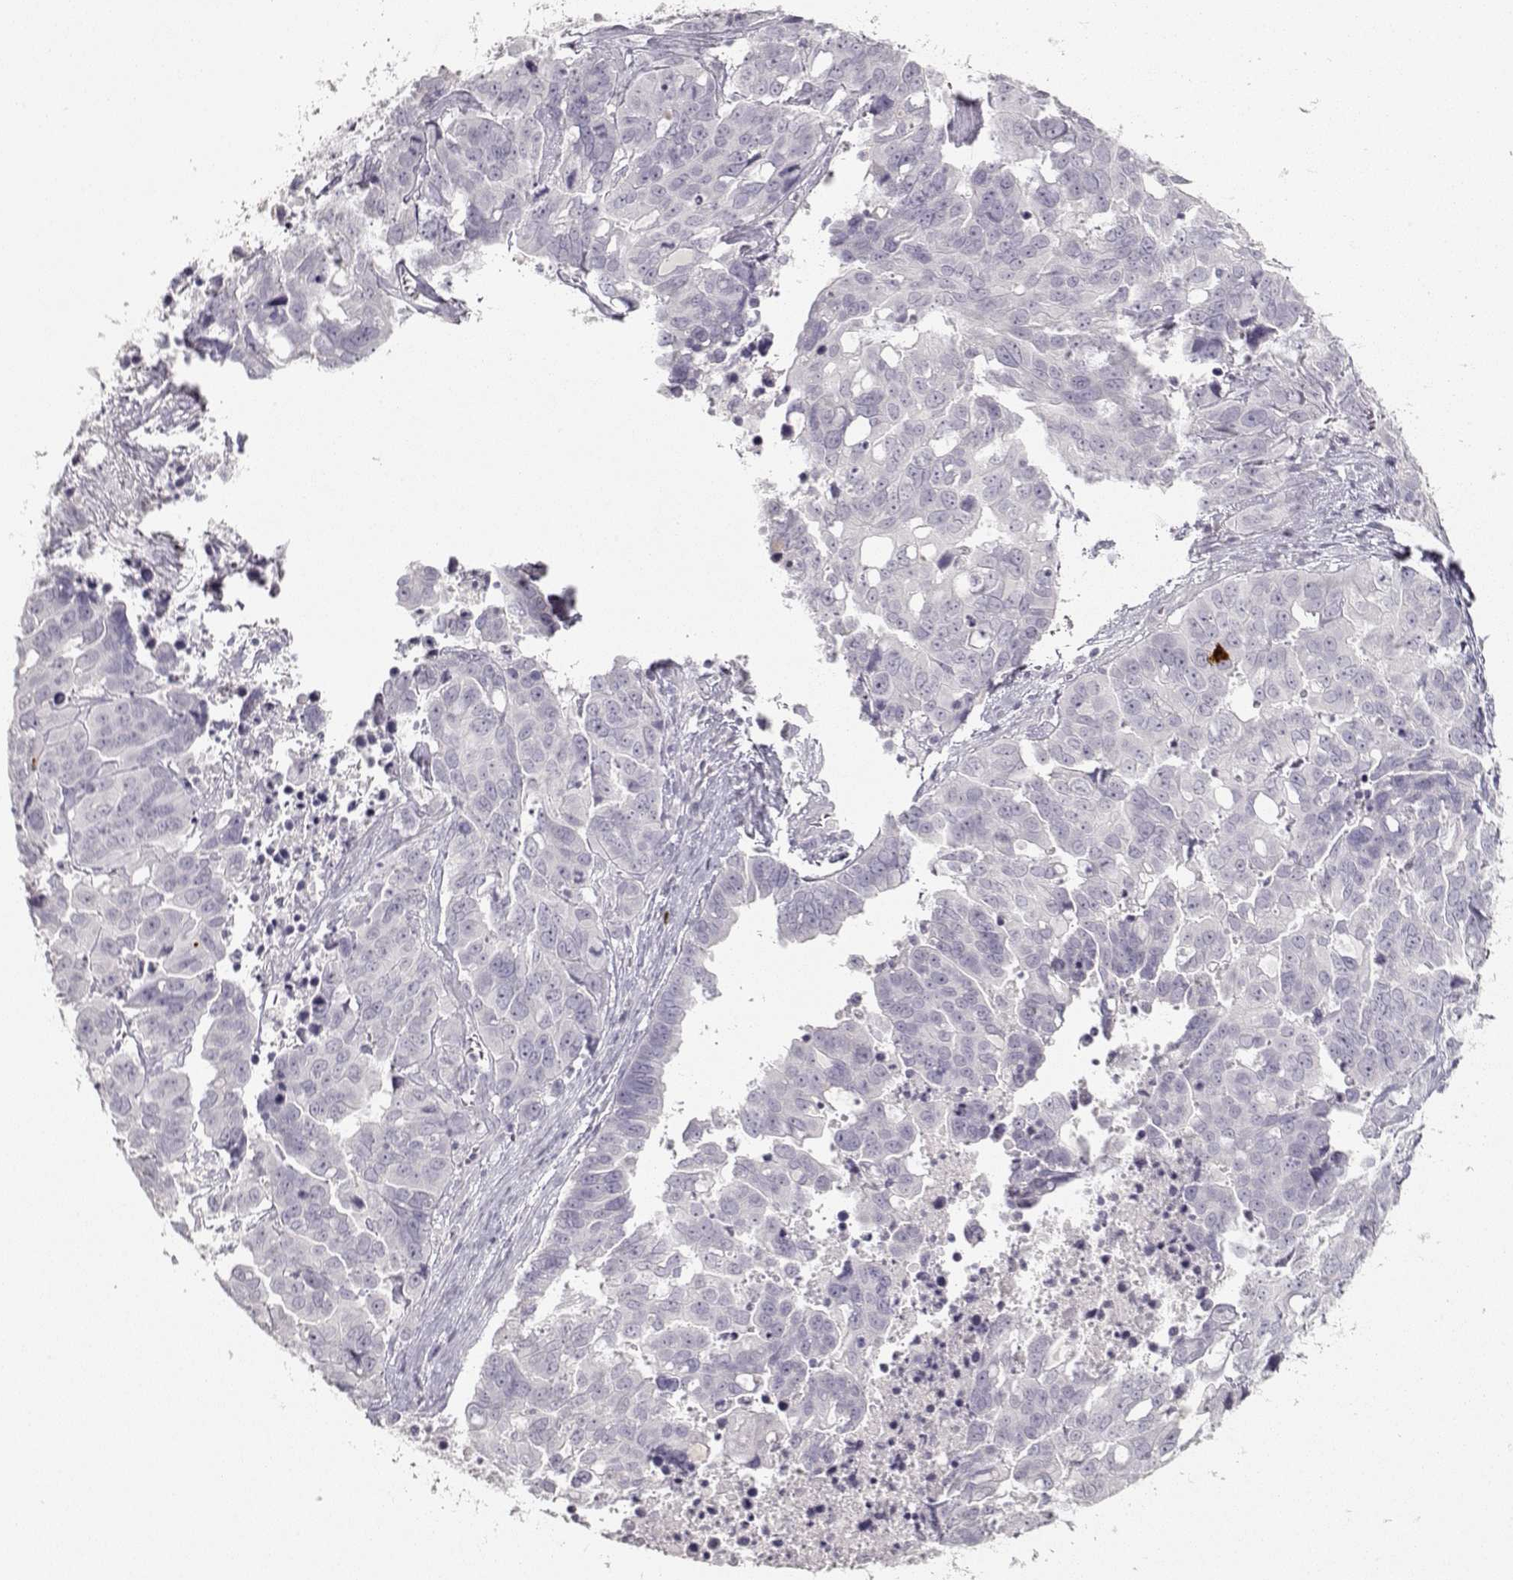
{"staining": {"intensity": "negative", "quantity": "none", "location": "none"}, "tissue": "ovarian cancer", "cell_type": "Tumor cells", "image_type": "cancer", "snomed": [{"axis": "morphology", "description": "Carcinoma, endometroid"}, {"axis": "topography", "description": "Ovary"}], "caption": "This is an IHC image of ovarian endometroid carcinoma. There is no positivity in tumor cells.", "gene": "S100B", "patient": {"sex": "female", "age": 78}}